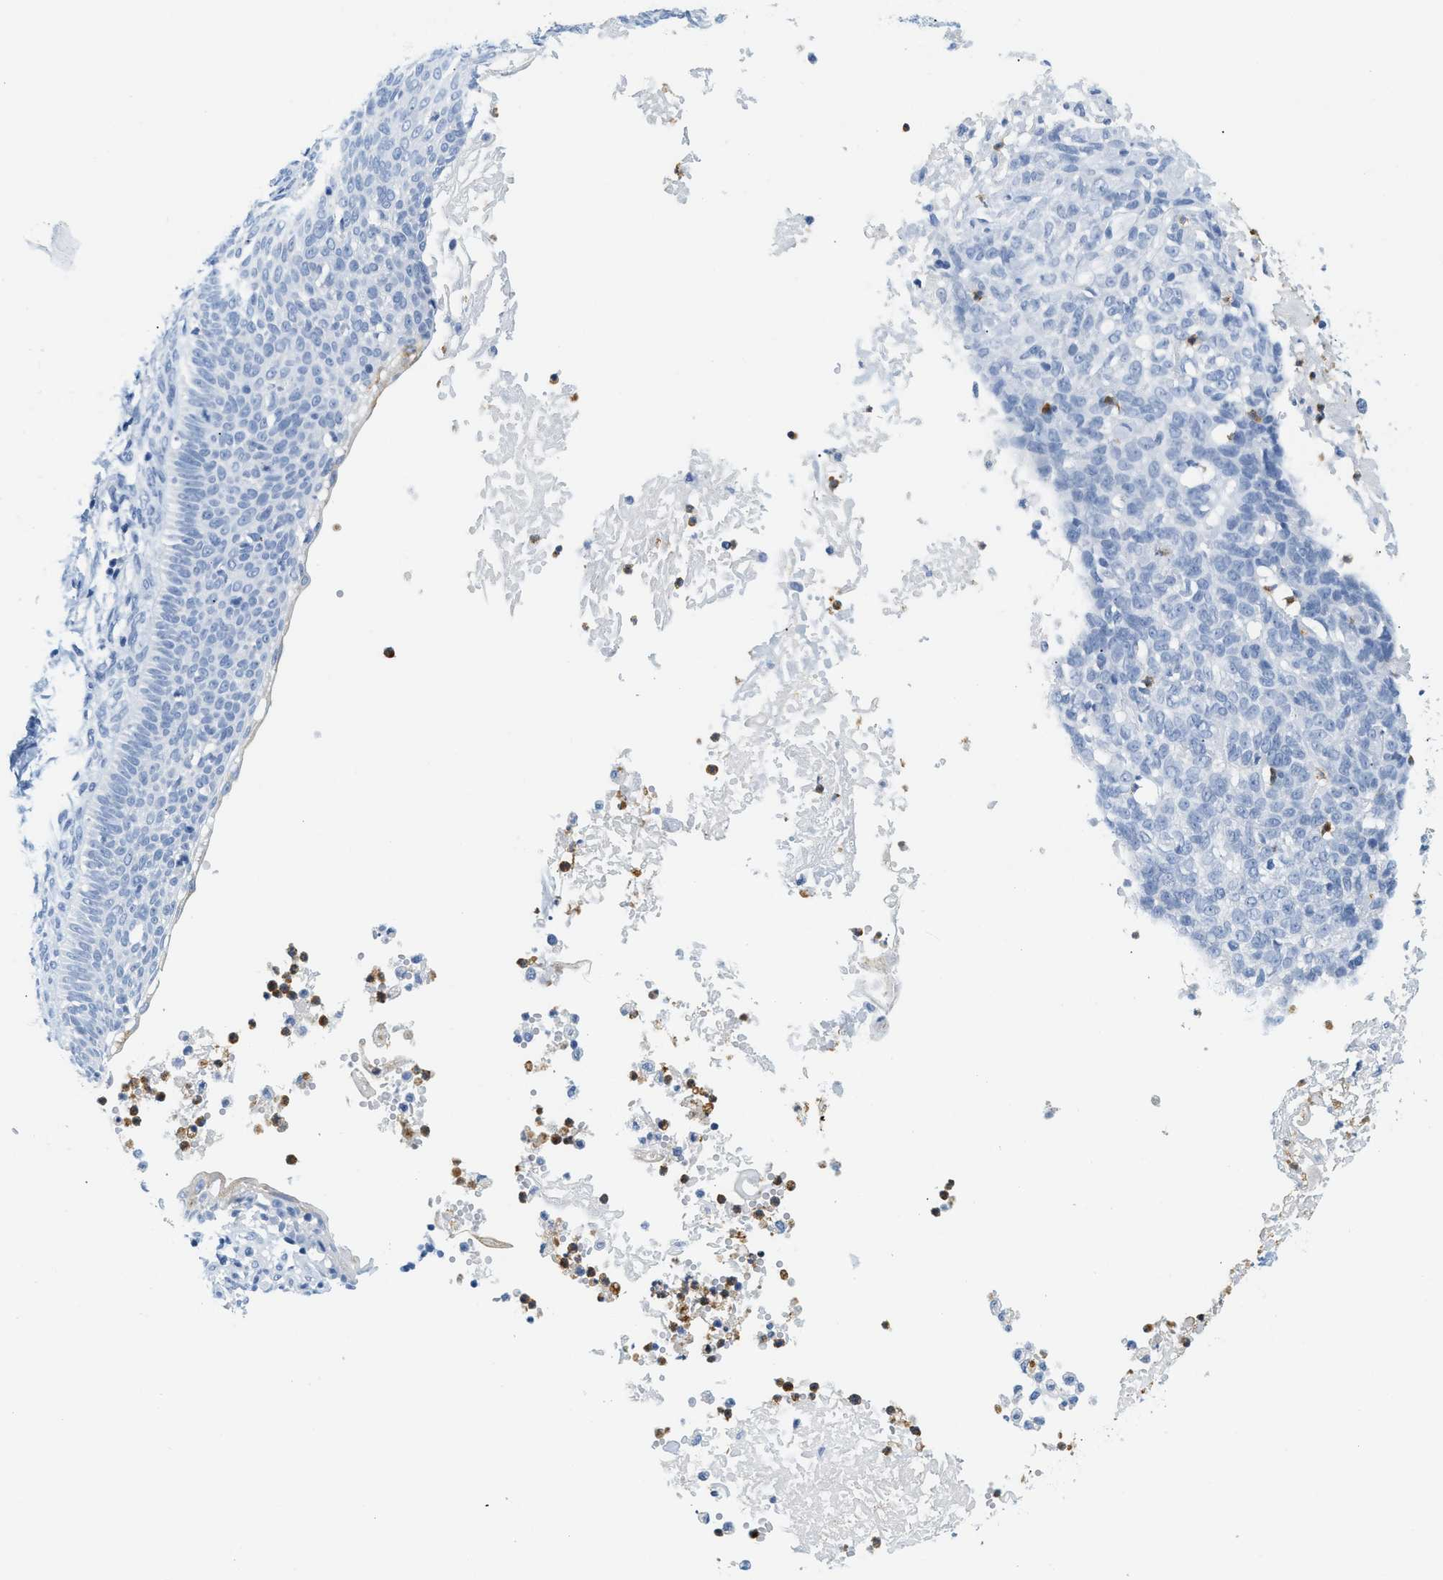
{"staining": {"intensity": "negative", "quantity": "none", "location": "none"}, "tissue": "skin cancer", "cell_type": "Tumor cells", "image_type": "cancer", "snomed": [{"axis": "morphology", "description": "Normal tissue, NOS"}, {"axis": "morphology", "description": "Basal cell carcinoma"}, {"axis": "topography", "description": "Skin"}], "caption": "This is a photomicrograph of immunohistochemistry staining of skin basal cell carcinoma, which shows no staining in tumor cells.", "gene": "LCN2", "patient": {"sex": "male", "age": 87}}